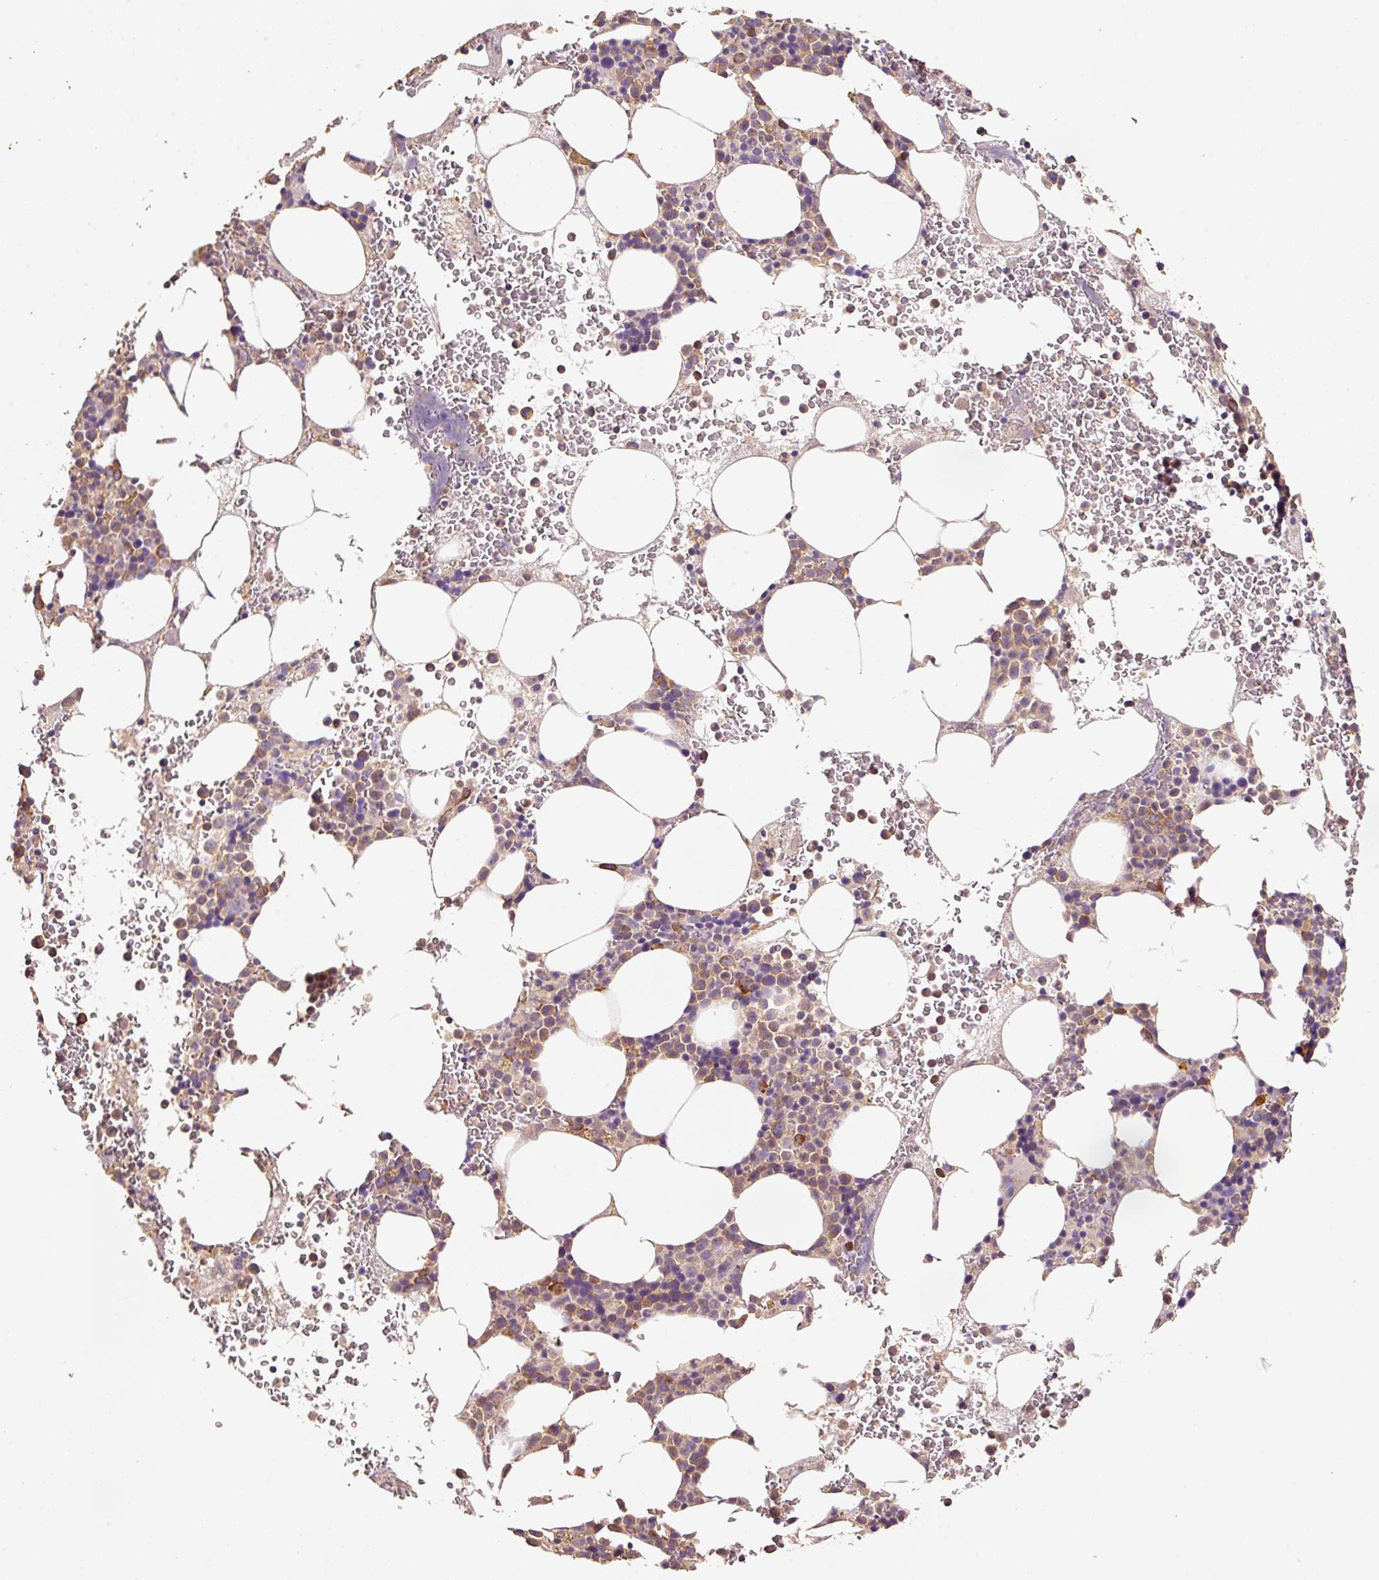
{"staining": {"intensity": "weak", "quantity": ">75%", "location": "cytoplasmic/membranous"}, "tissue": "bone marrow", "cell_type": "Hematopoietic cells", "image_type": "normal", "snomed": [{"axis": "morphology", "description": "Normal tissue, NOS"}, {"axis": "topography", "description": "Bone marrow"}], "caption": "Immunohistochemistry of unremarkable human bone marrow shows low levels of weak cytoplasmic/membranous expression in approximately >75% of hematopoietic cells. (Brightfield microscopy of DAB IHC at high magnification).", "gene": "HERC2", "patient": {"sex": "male", "age": 62}}